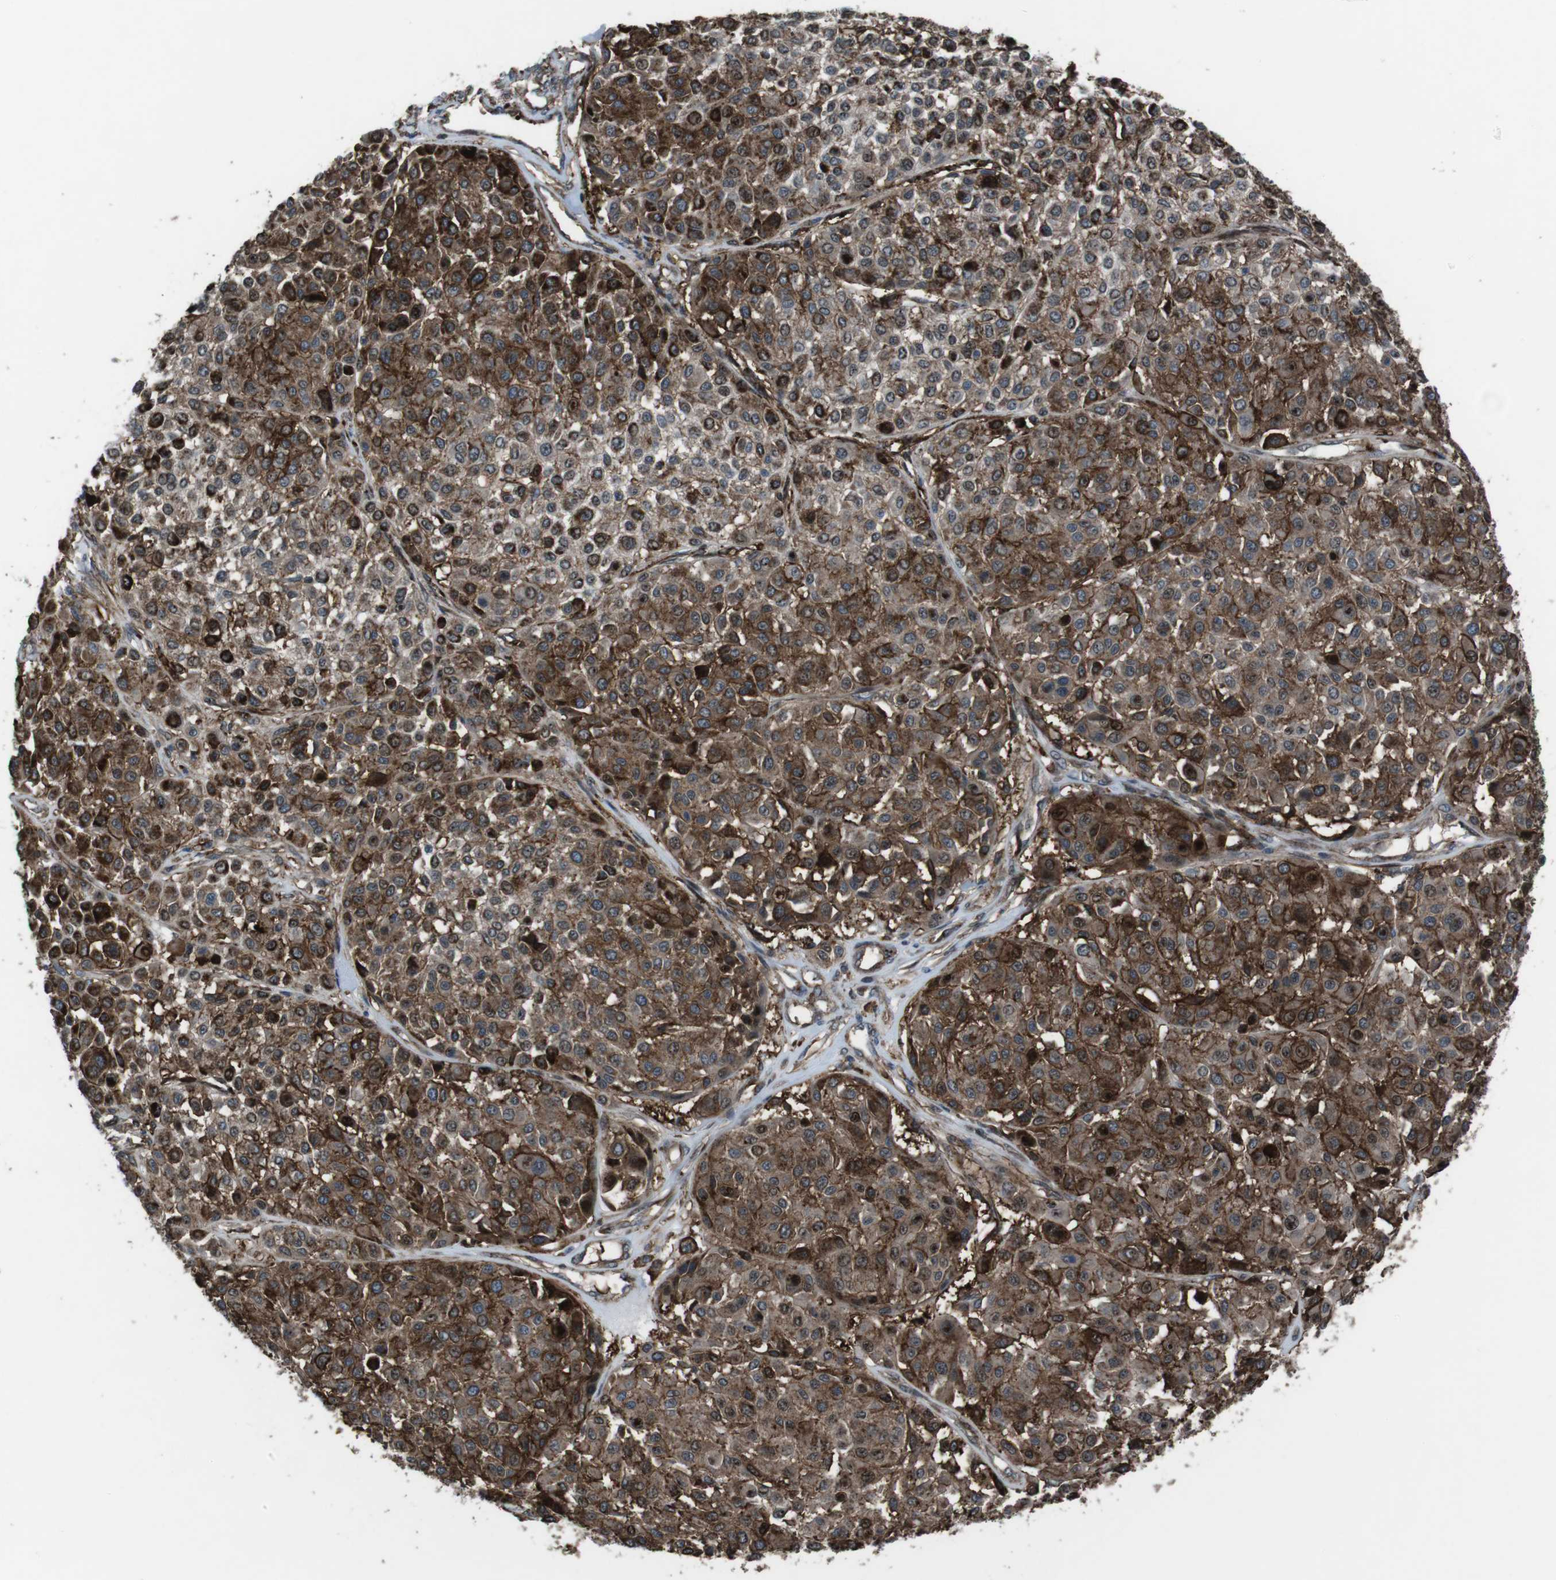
{"staining": {"intensity": "strong", "quantity": ">75%", "location": "cytoplasmic/membranous"}, "tissue": "melanoma", "cell_type": "Tumor cells", "image_type": "cancer", "snomed": [{"axis": "morphology", "description": "Malignant melanoma, Metastatic site"}, {"axis": "topography", "description": "Soft tissue"}], "caption": "A brown stain labels strong cytoplasmic/membranous positivity of a protein in human melanoma tumor cells.", "gene": "GDF10", "patient": {"sex": "male", "age": 41}}